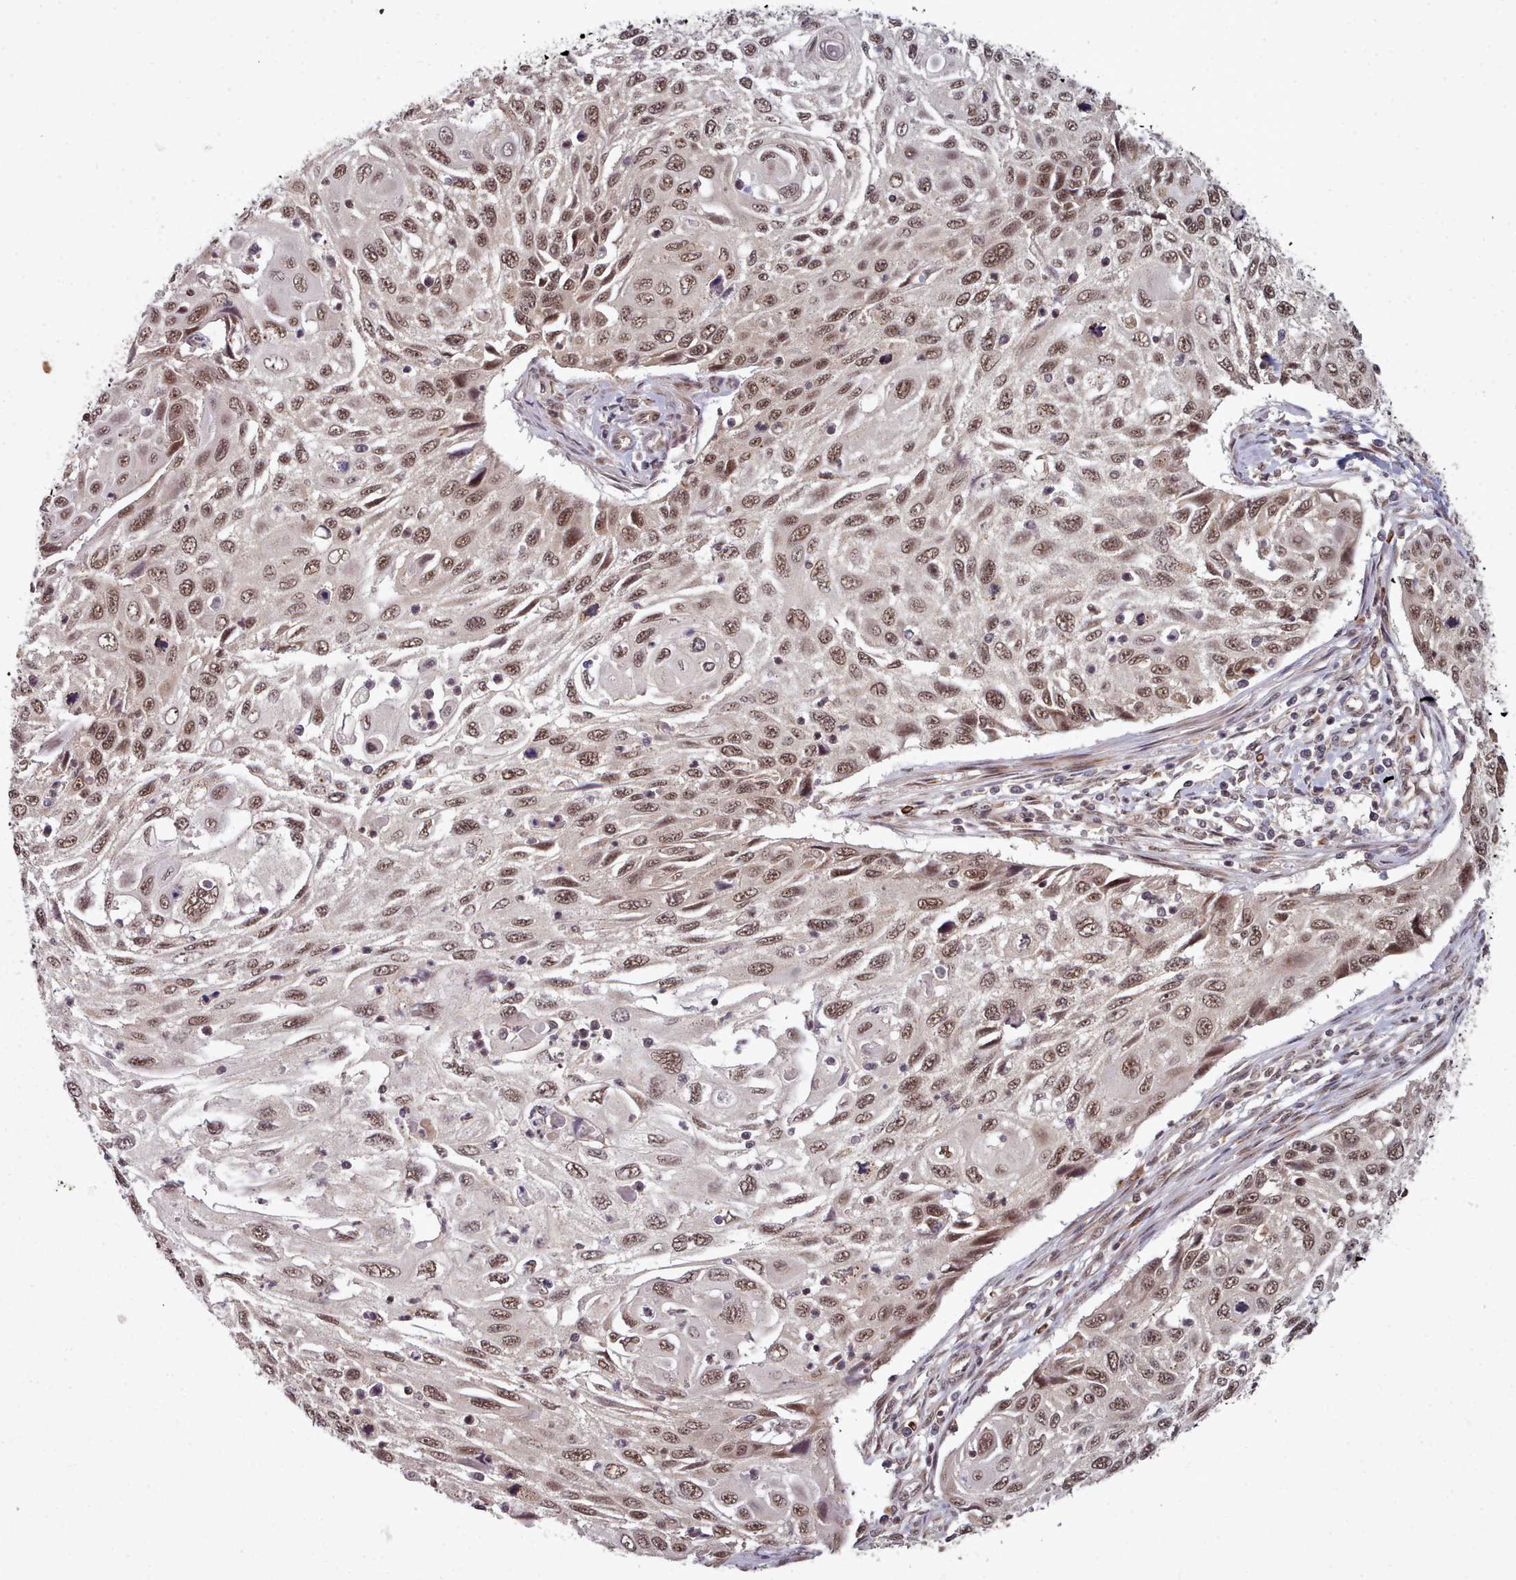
{"staining": {"intensity": "moderate", "quantity": ">75%", "location": "nuclear"}, "tissue": "cervical cancer", "cell_type": "Tumor cells", "image_type": "cancer", "snomed": [{"axis": "morphology", "description": "Squamous cell carcinoma, NOS"}, {"axis": "topography", "description": "Cervix"}], "caption": "Cervical cancer tissue displays moderate nuclear positivity in approximately >75% of tumor cells", "gene": "DHX8", "patient": {"sex": "female", "age": 70}}